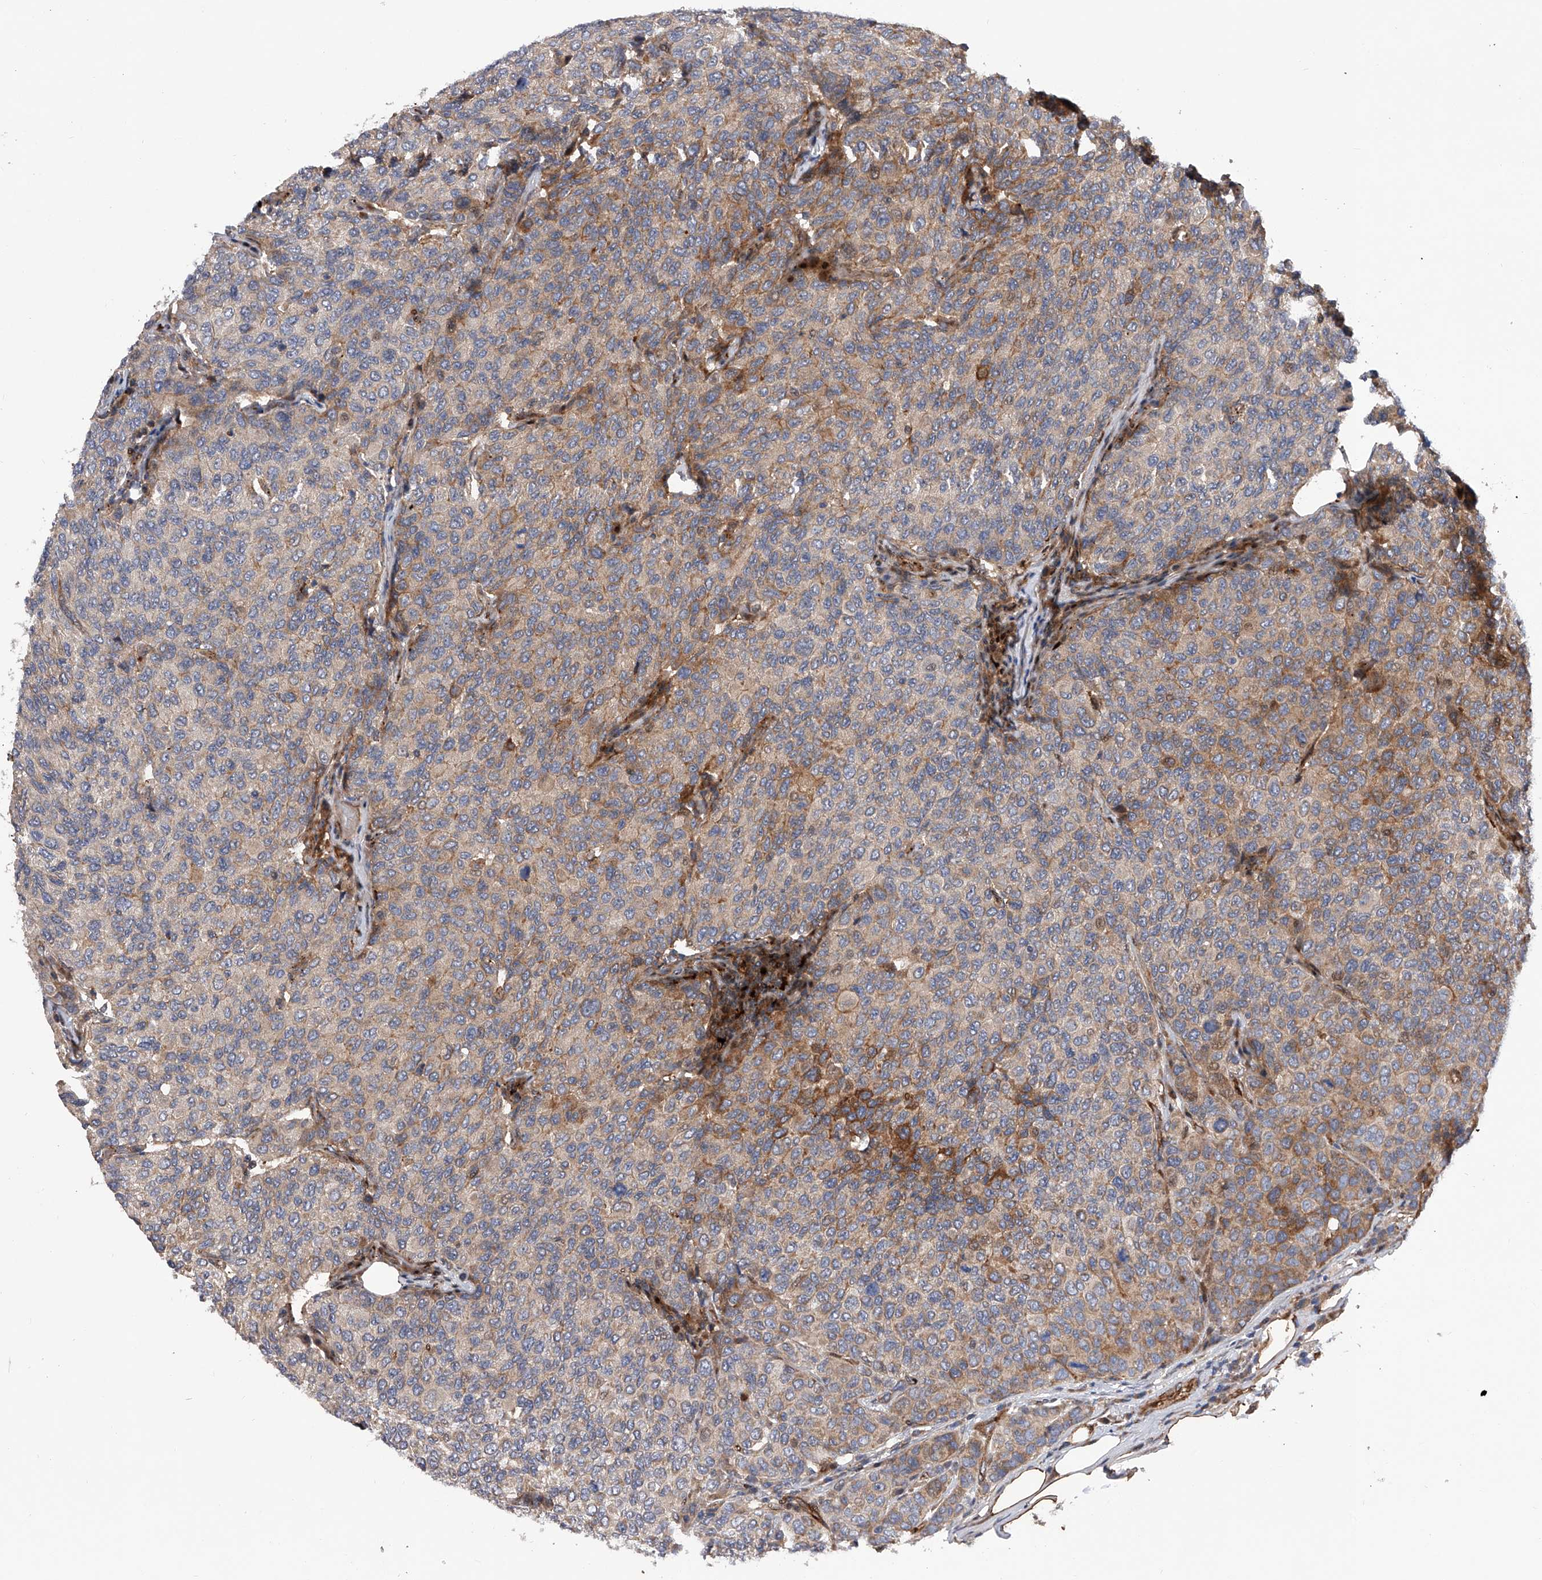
{"staining": {"intensity": "weak", "quantity": "25%-75%", "location": "cytoplasmic/membranous"}, "tissue": "breast cancer", "cell_type": "Tumor cells", "image_type": "cancer", "snomed": [{"axis": "morphology", "description": "Duct carcinoma"}, {"axis": "topography", "description": "Breast"}], "caption": "Human breast cancer (invasive ductal carcinoma) stained with a protein marker shows weak staining in tumor cells.", "gene": "PDSS2", "patient": {"sex": "female", "age": 55}}